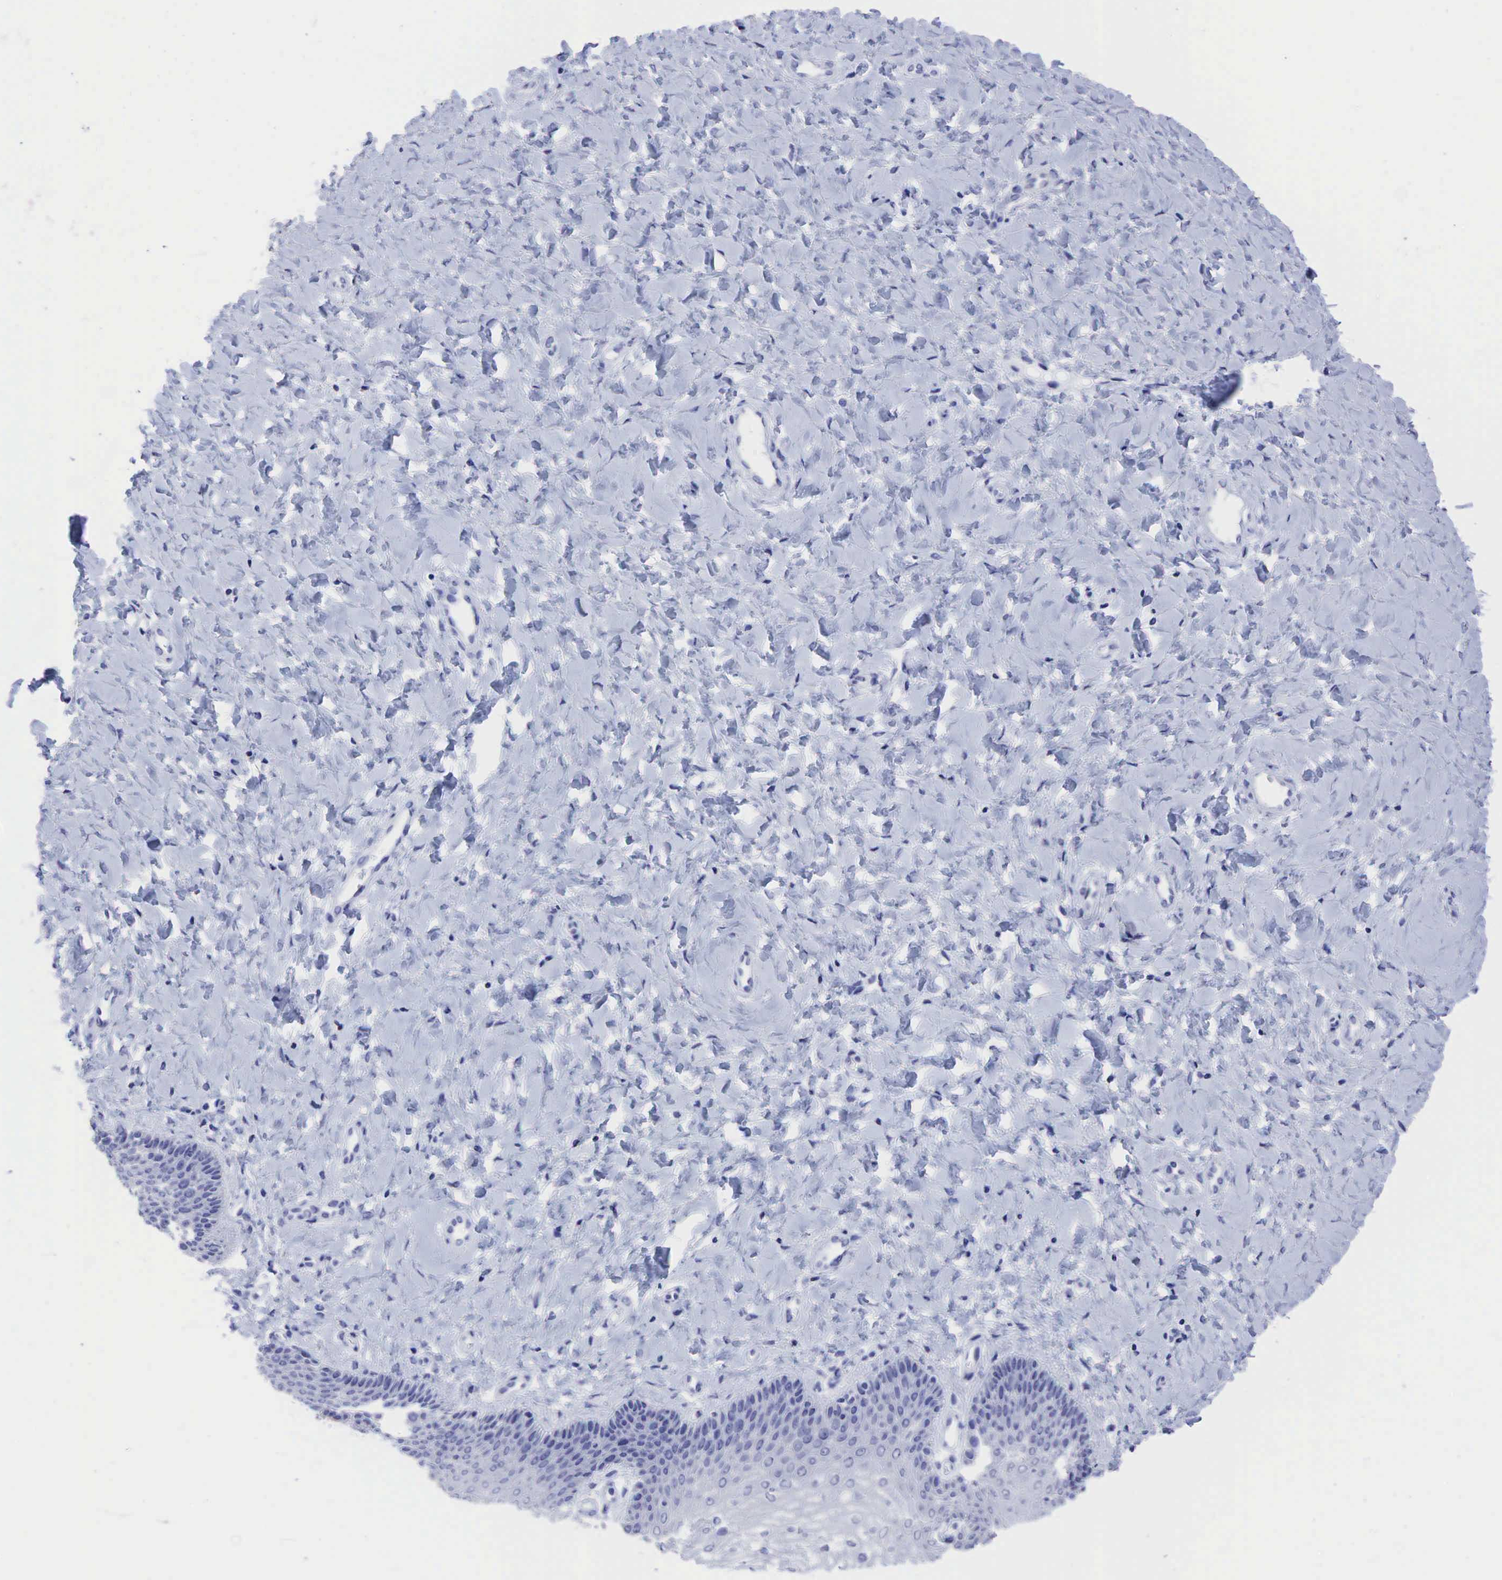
{"staining": {"intensity": "negative", "quantity": "none", "location": "none"}, "tissue": "vagina", "cell_type": "Squamous epithelial cells", "image_type": "normal", "snomed": [{"axis": "morphology", "description": "Normal tissue, NOS"}, {"axis": "topography", "description": "Vagina"}], "caption": "The image exhibits no staining of squamous epithelial cells in benign vagina.", "gene": "TNFRSF8", "patient": {"sex": "female", "age": 68}}